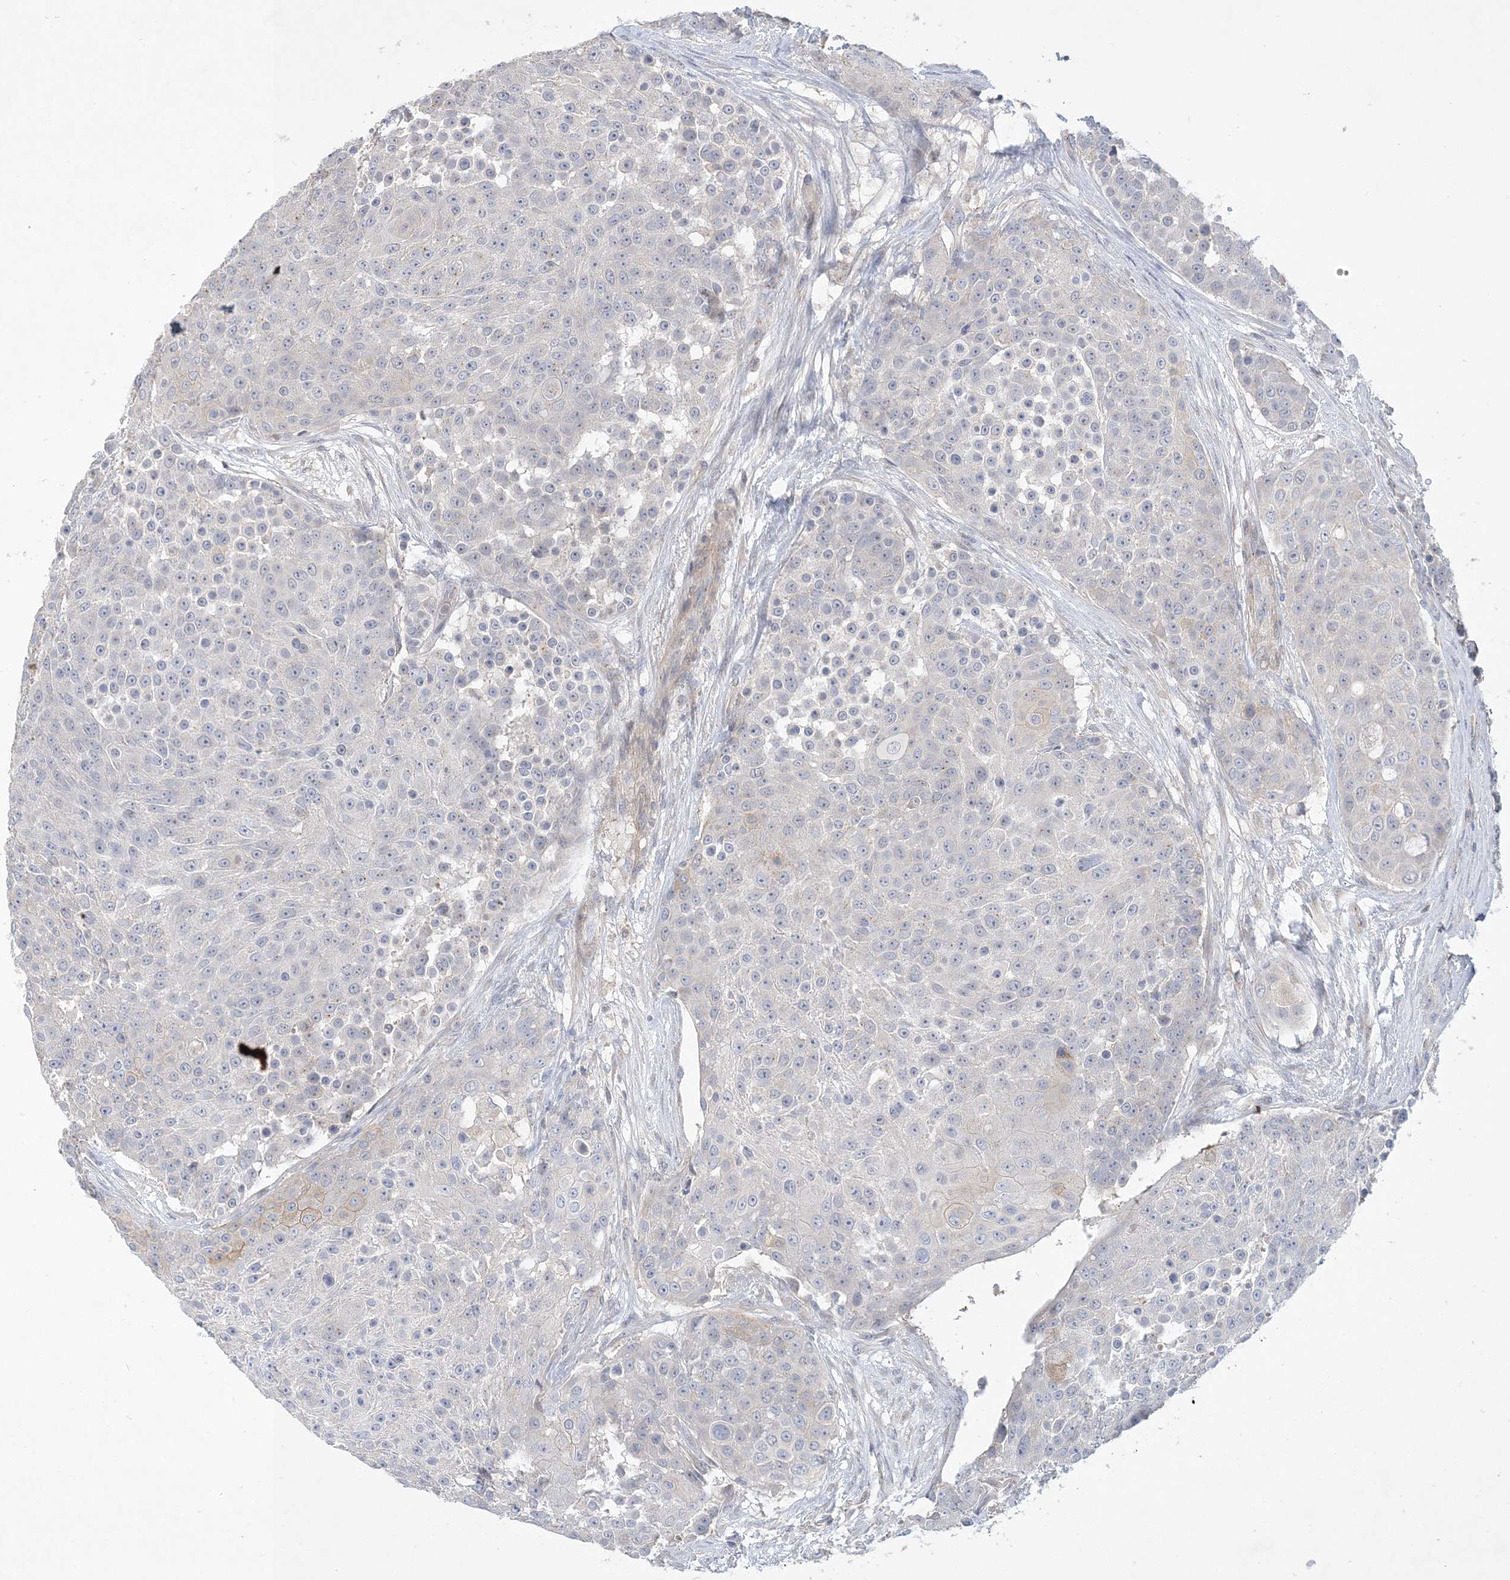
{"staining": {"intensity": "weak", "quantity": "<25%", "location": "cytoplasmic/membranous"}, "tissue": "urothelial cancer", "cell_type": "Tumor cells", "image_type": "cancer", "snomed": [{"axis": "morphology", "description": "Urothelial carcinoma, High grade"}, {"axis": "topography", "description": "Urinary bladder"}], "caption": "Urothelial cancer stained for a protein using immunohistochemistry displays no positivity tumor cells.", "gene": "ANKRD35", "patient": {"sex": "female", "age": 63}}